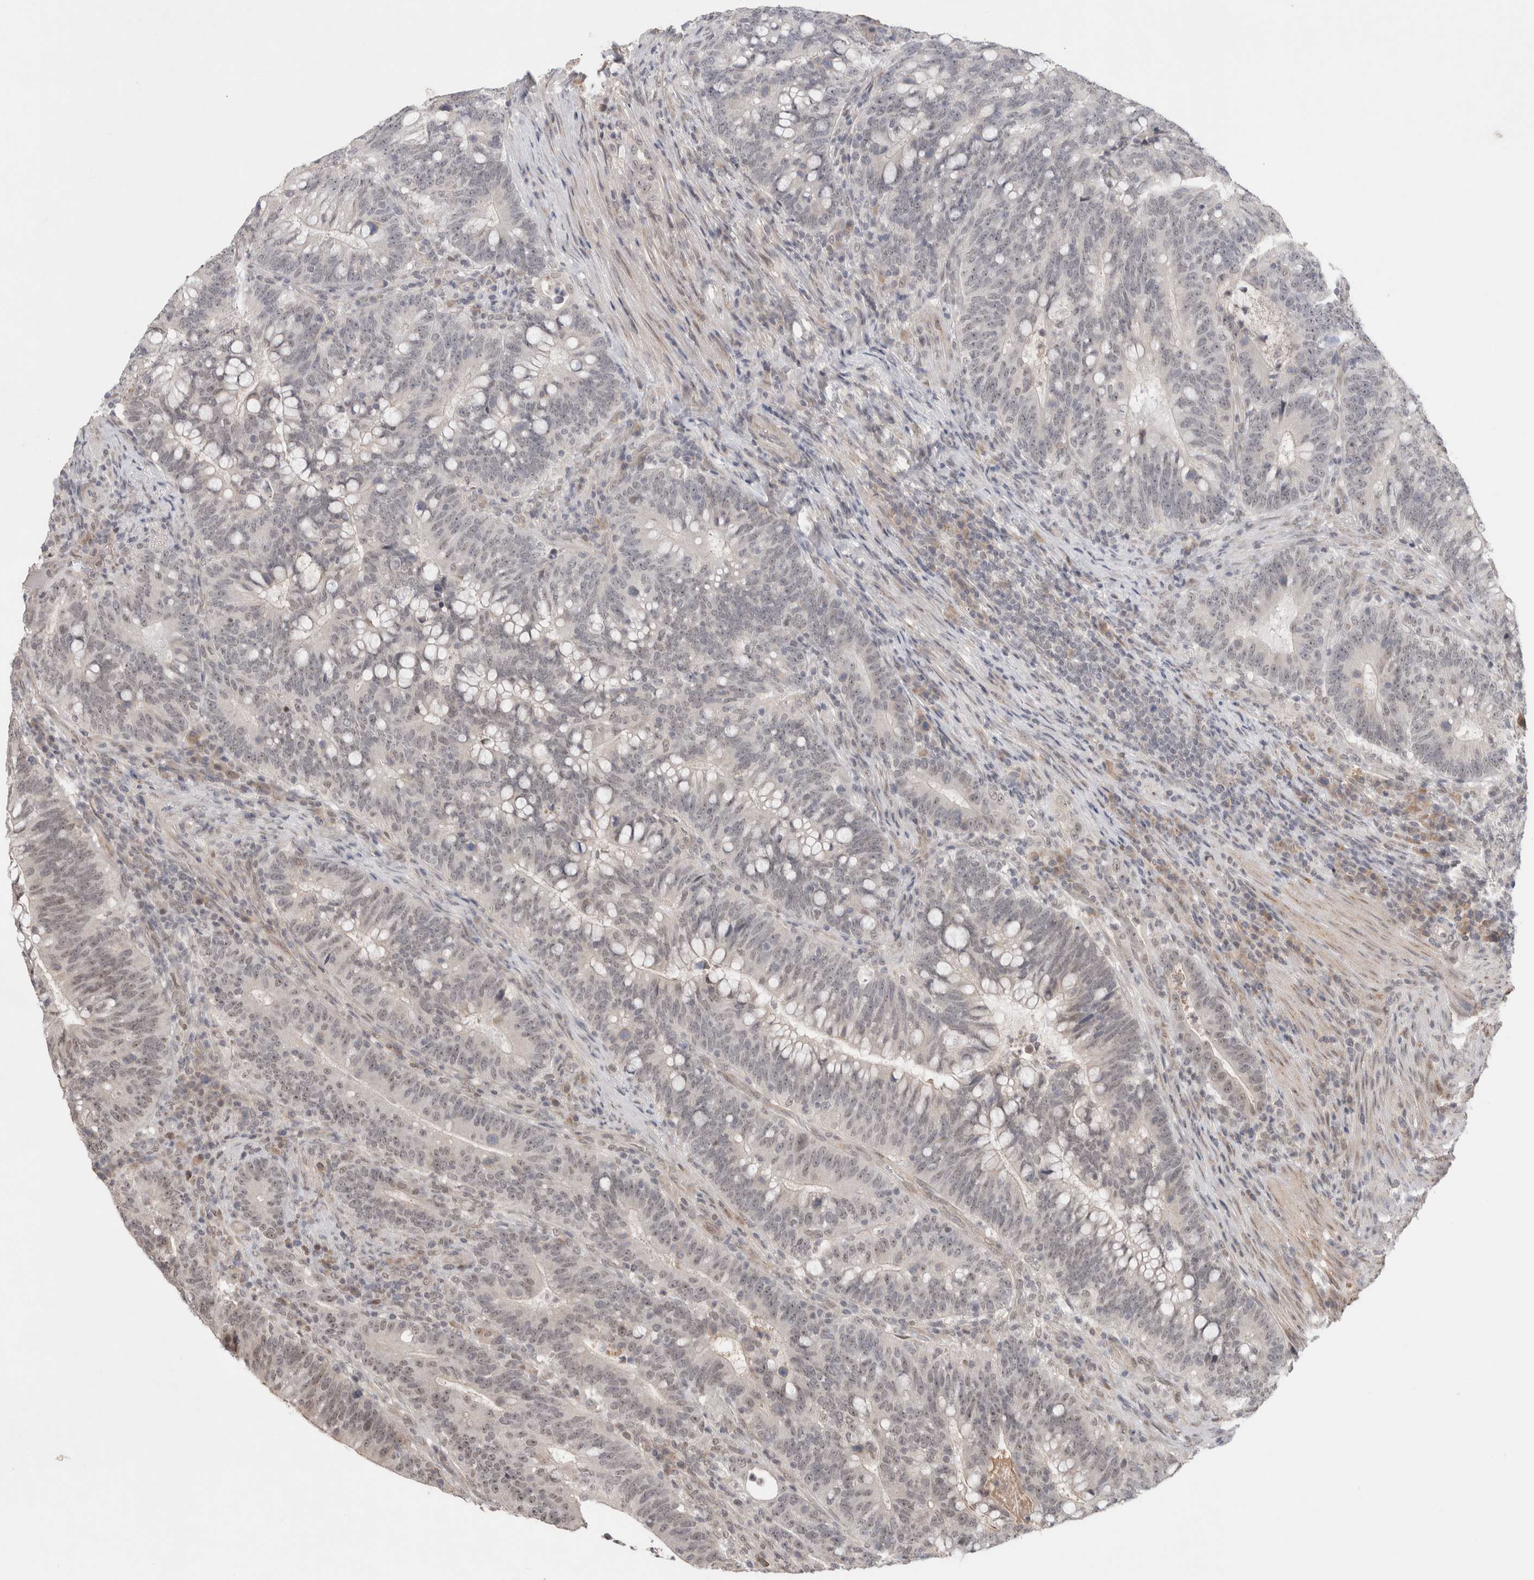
{"staining": {"intensity": "negative", "quantity": "none", "location": "none"}, "tissue": "colorectal cancer", "cell_type": "Tumor cells", "image_type": "cancer", "snomed": [{"axis": "morphology", "description": "Adenocarcinoma, NOS"}, {"axis": "topography", "description": "Colon"}], "caption": "Immunohistochemistry (IHC) micrograph of human colorectal cancer stained for a protein (brown), which shows no expression in tumor cells.", "gene": "SYDE2", "patient": {"sex": "female", "age": 66}}